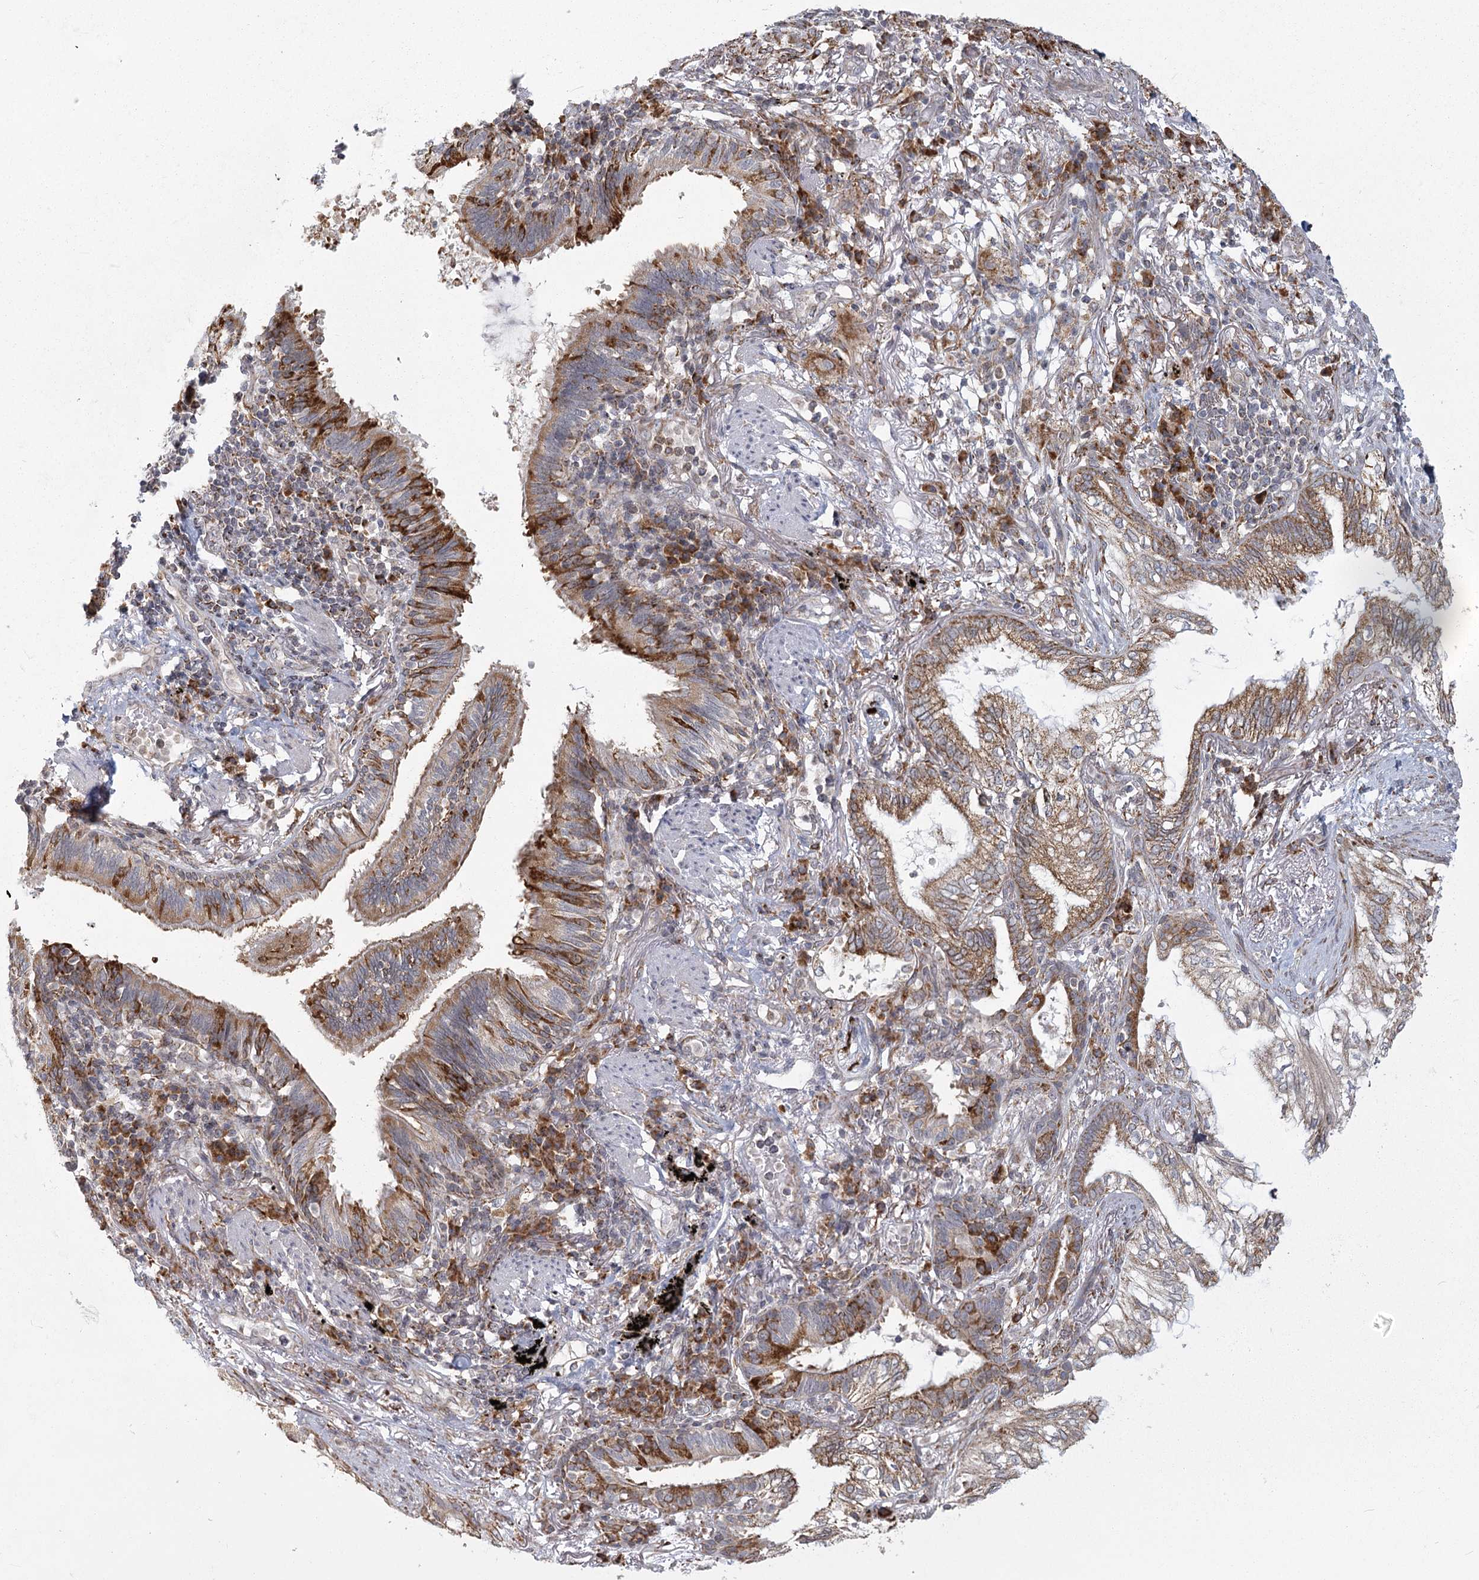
{"staining": {"intensity": "moderate", "quantity": ">75%", "location": "cytoplasmic/membranous"}, "tissue": "lung cancer", "cell_type": "Tumor cells", "image_type": "cancer", "snomed": [{"axis": "morphology", "description": "Adenocarcinoma, NOS"}, {"axis": "topography", "description": "Lung"}], "caption": "DAB (3,3'-diaminobenzidine) immunohistochemical staining of human adenocarcinoma (lung) displays moderate cytoplasmic/membranous protein expression in approximately >75% of tumor cells. The staining was performed using DAB to visualize the protein expression in brown, while the nuclei were stained in blue with hematoxylin (Magnification: 20x).", "gene": "LACTB", "patient": {"sex": "female", "age": 70}}